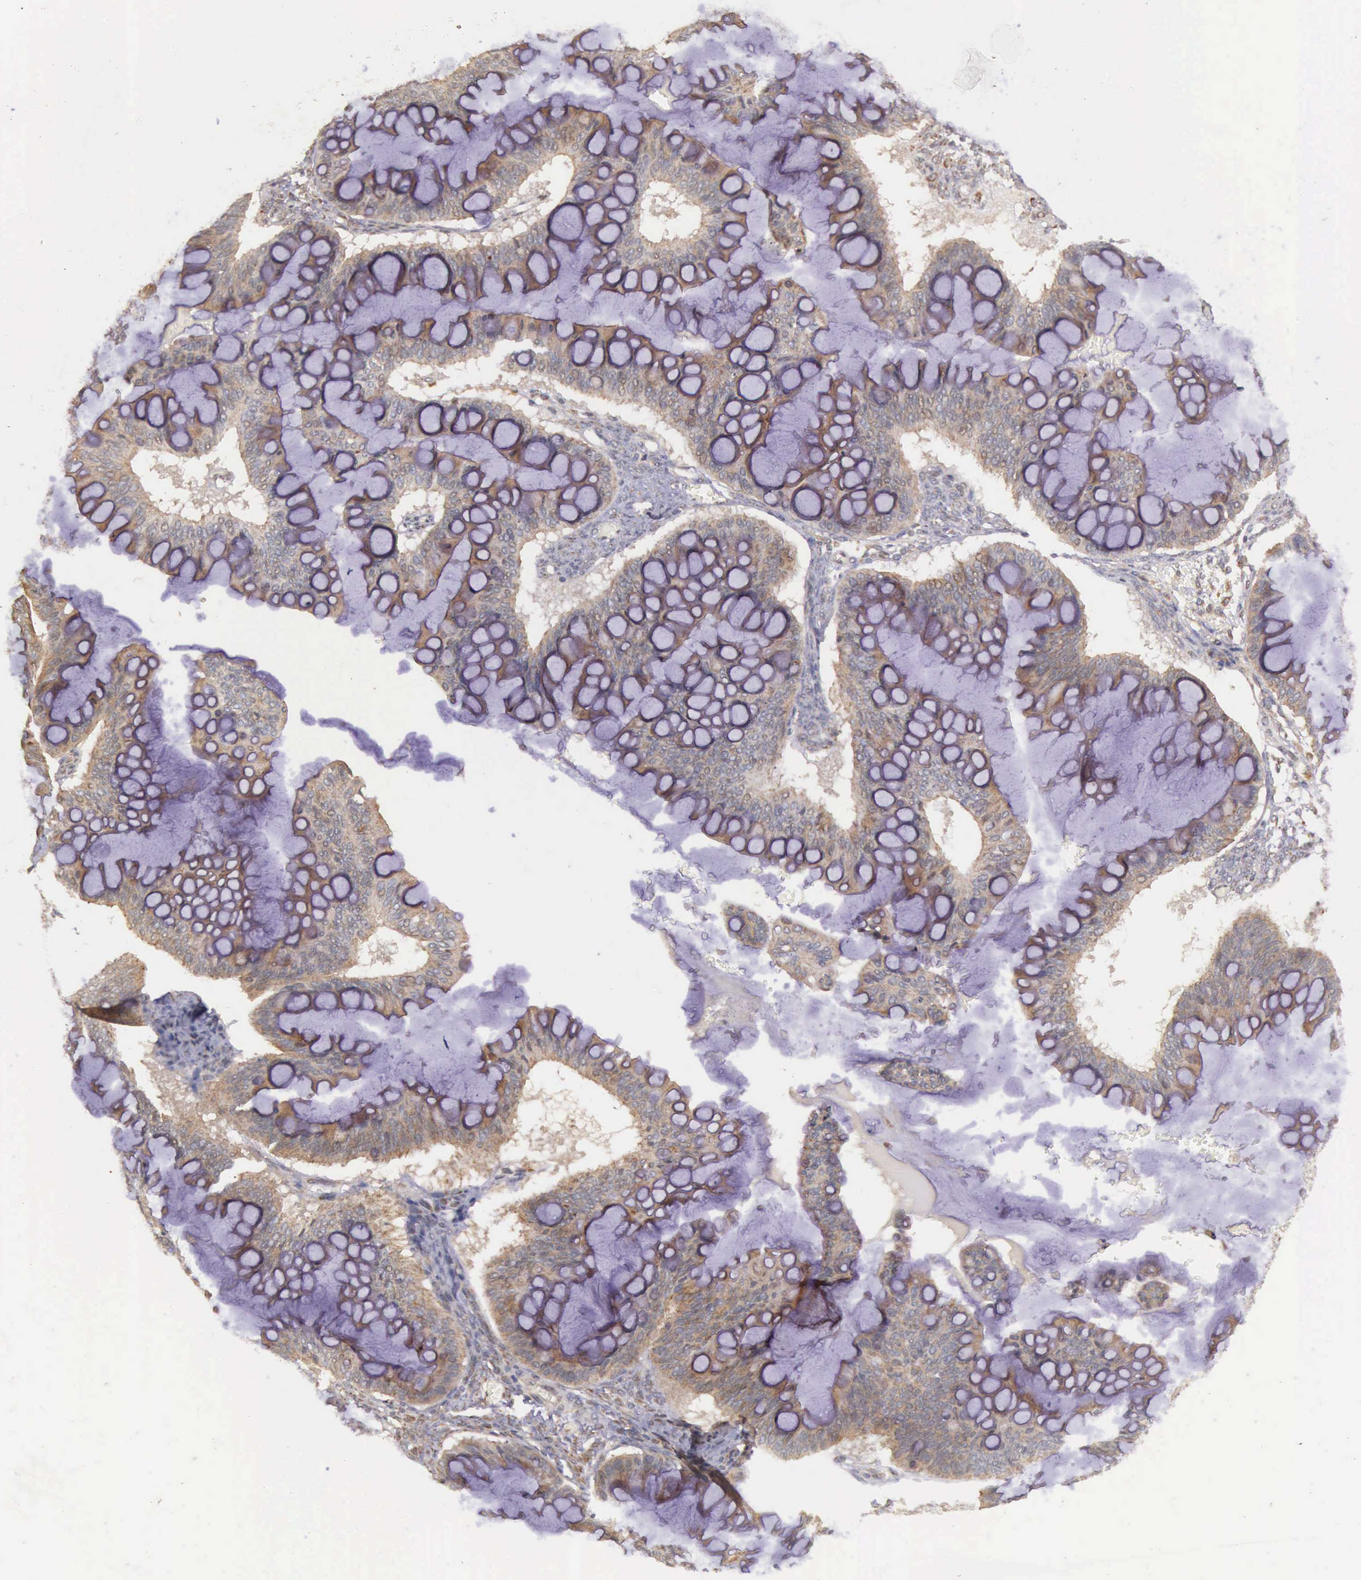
{"staining": {"intensity": "moderate", "quantity": ">75%", "location": "cytoplasmic/membranous"}, "tissue": "ovarian cancer", "cell_type": "Tumor cells", "image_type": "cancer", "snomed": [{"axis": "morphology", "description": "Cystadenocarcinoma, mucinous, NOS"}, {"axis": "topography", "description": "Ovary"}], "caption": "Ovarian cancer (mucinous cystadenocarcinoma) stained with a brown dye demonstrates moderate cytoplasmic/membranous positive expression in approximately >75% of tumor cells.", "gene": "ARMCX3", "patient": {"sex": "female", "age": 73}}